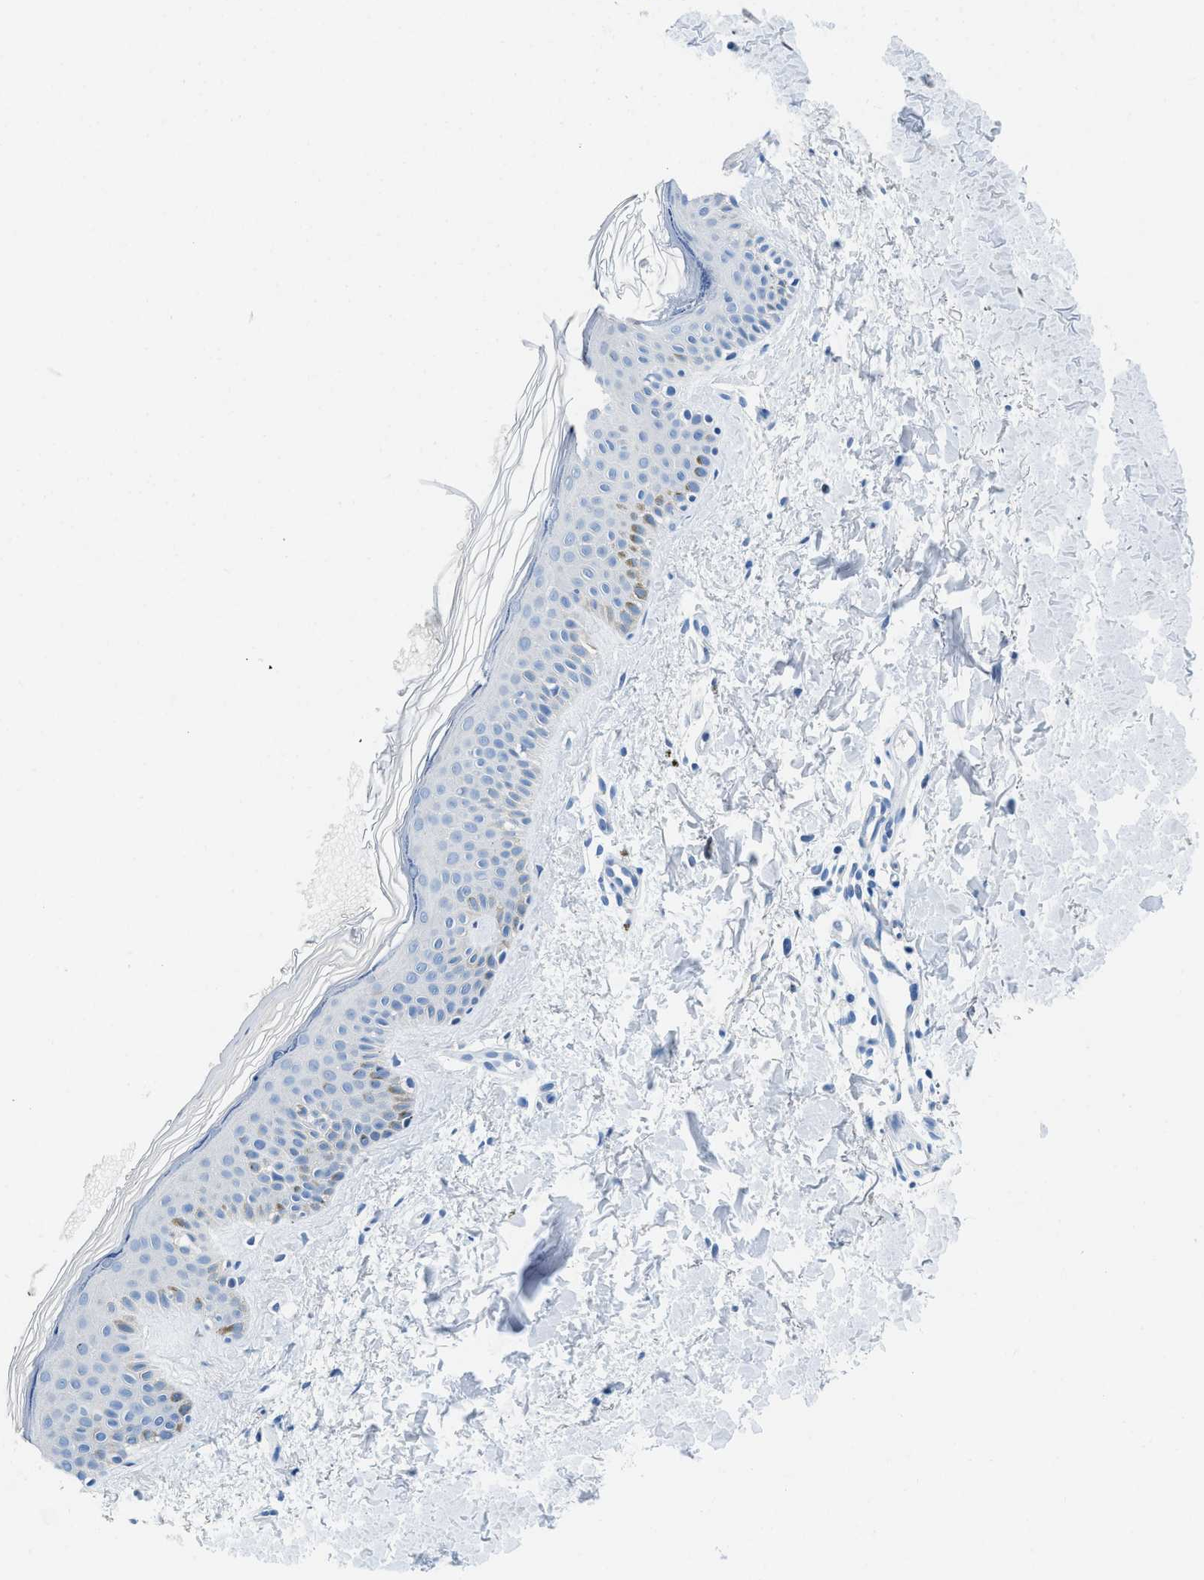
{"staining": {"intensity": "negative", "quantity": "none", "location": "none"}, "tissue": "skin", "cell_type": "Fibroblasts", "image_type": "normal", "snomed": [{"axis": "morphology", "description": "Normal tissue, NOS"}, {"axis": "topography", "description": "Skin"}], "caption": "Protein analysis of benign skin shows no significant expression in fibroblasts.", "gene": "MBL2", "patient": {"sex": "male", "age": 67}}